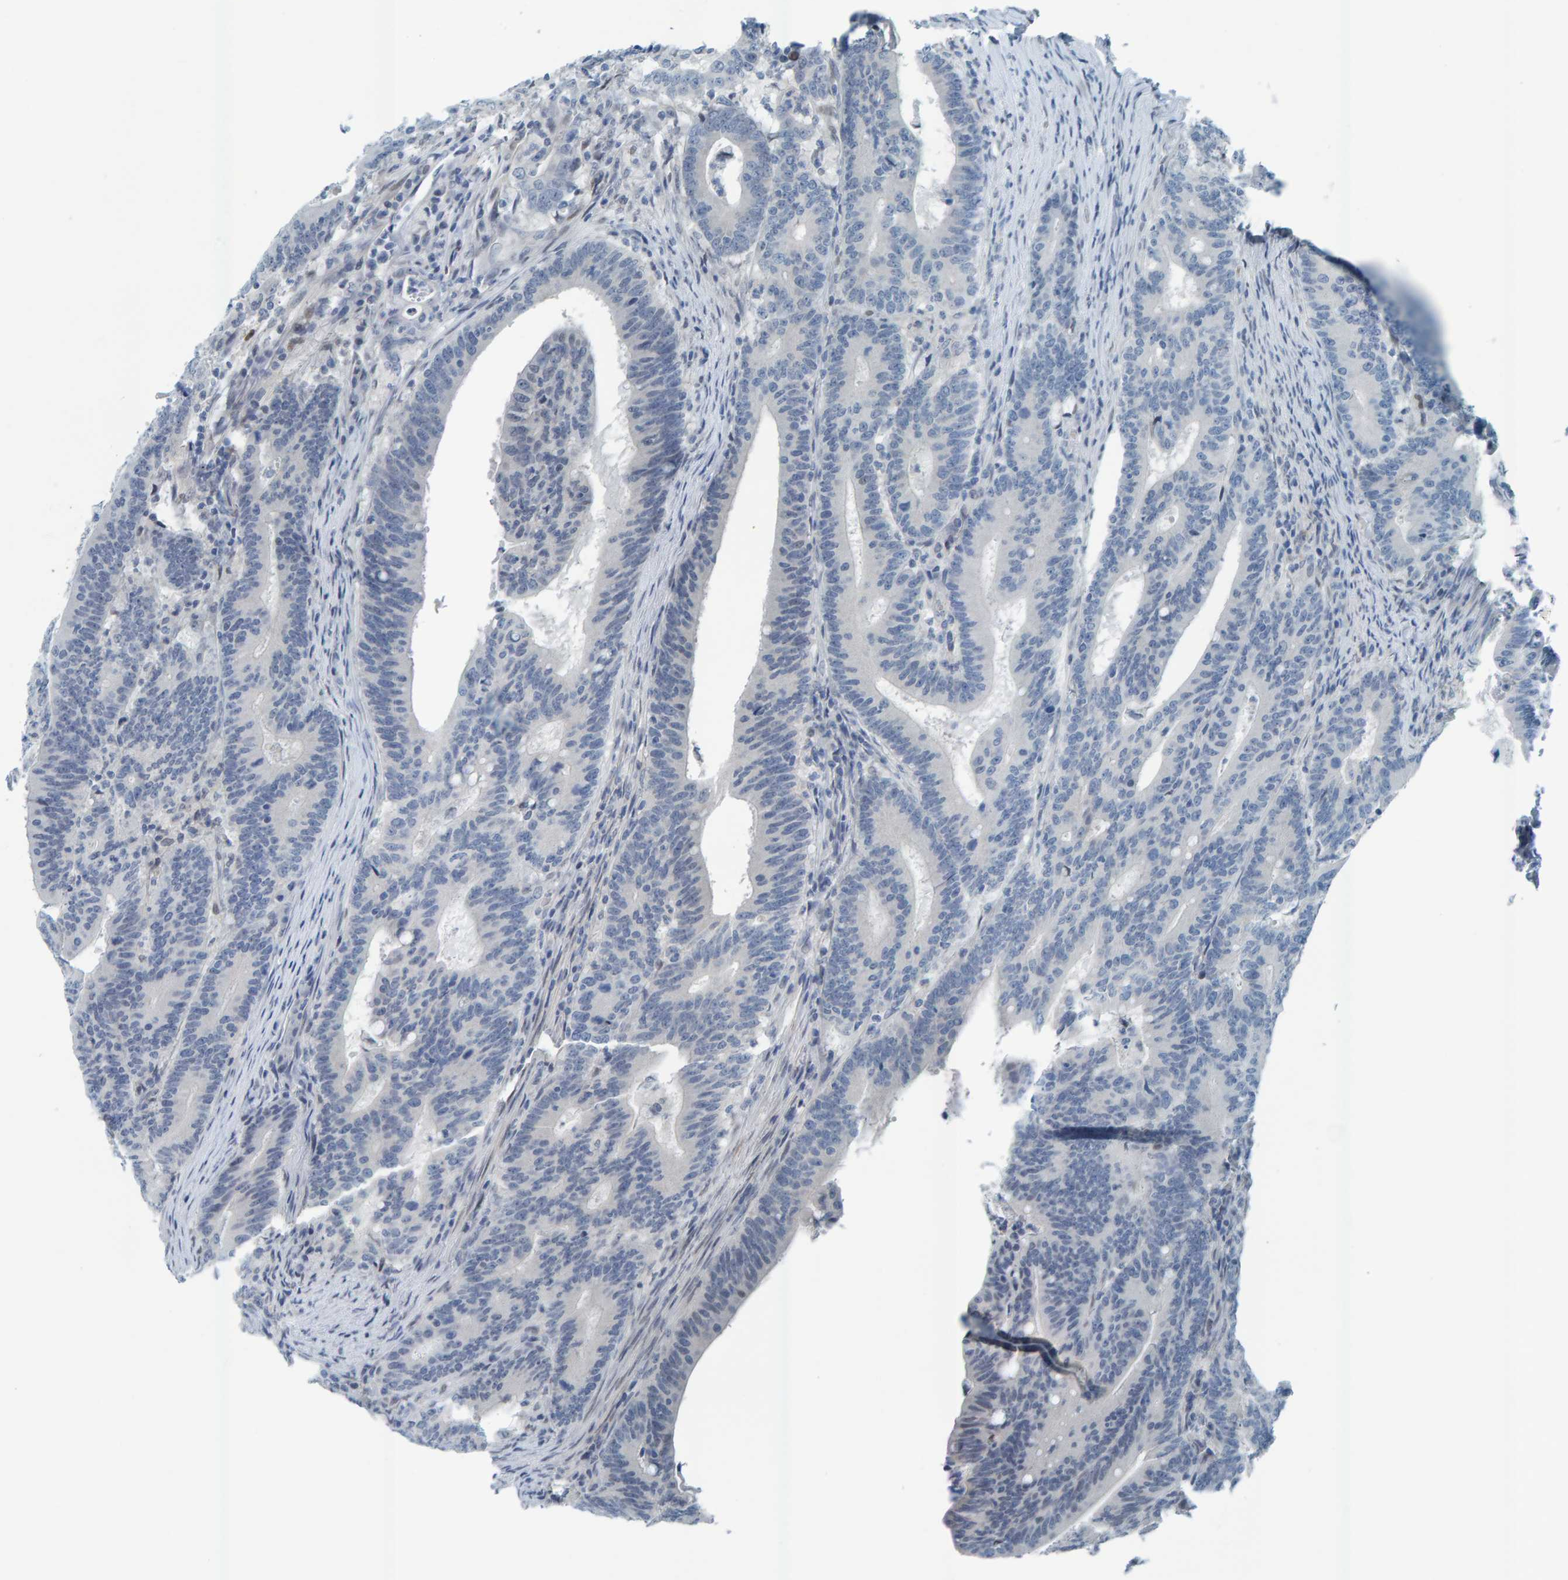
{"staining": {"intensity": "negative", "quantity": "none", "location": "none"}, "tissue": "colorectal cancer", "cell_type": "Tumor cells", "image_type": "cancer", "snomed": [{"axis": "morphology", "description": "Adenocarcinoma, NOS"}, {"axis": "topography", "description": "Colon"}], "caption": "This is an immunohistochemistry (IHC) histopathology image of colorectal adenocarcinoma. There is no staining in tumor cells.", "gene": "CNP", "patient": {"sex": "female", "age": 66}}